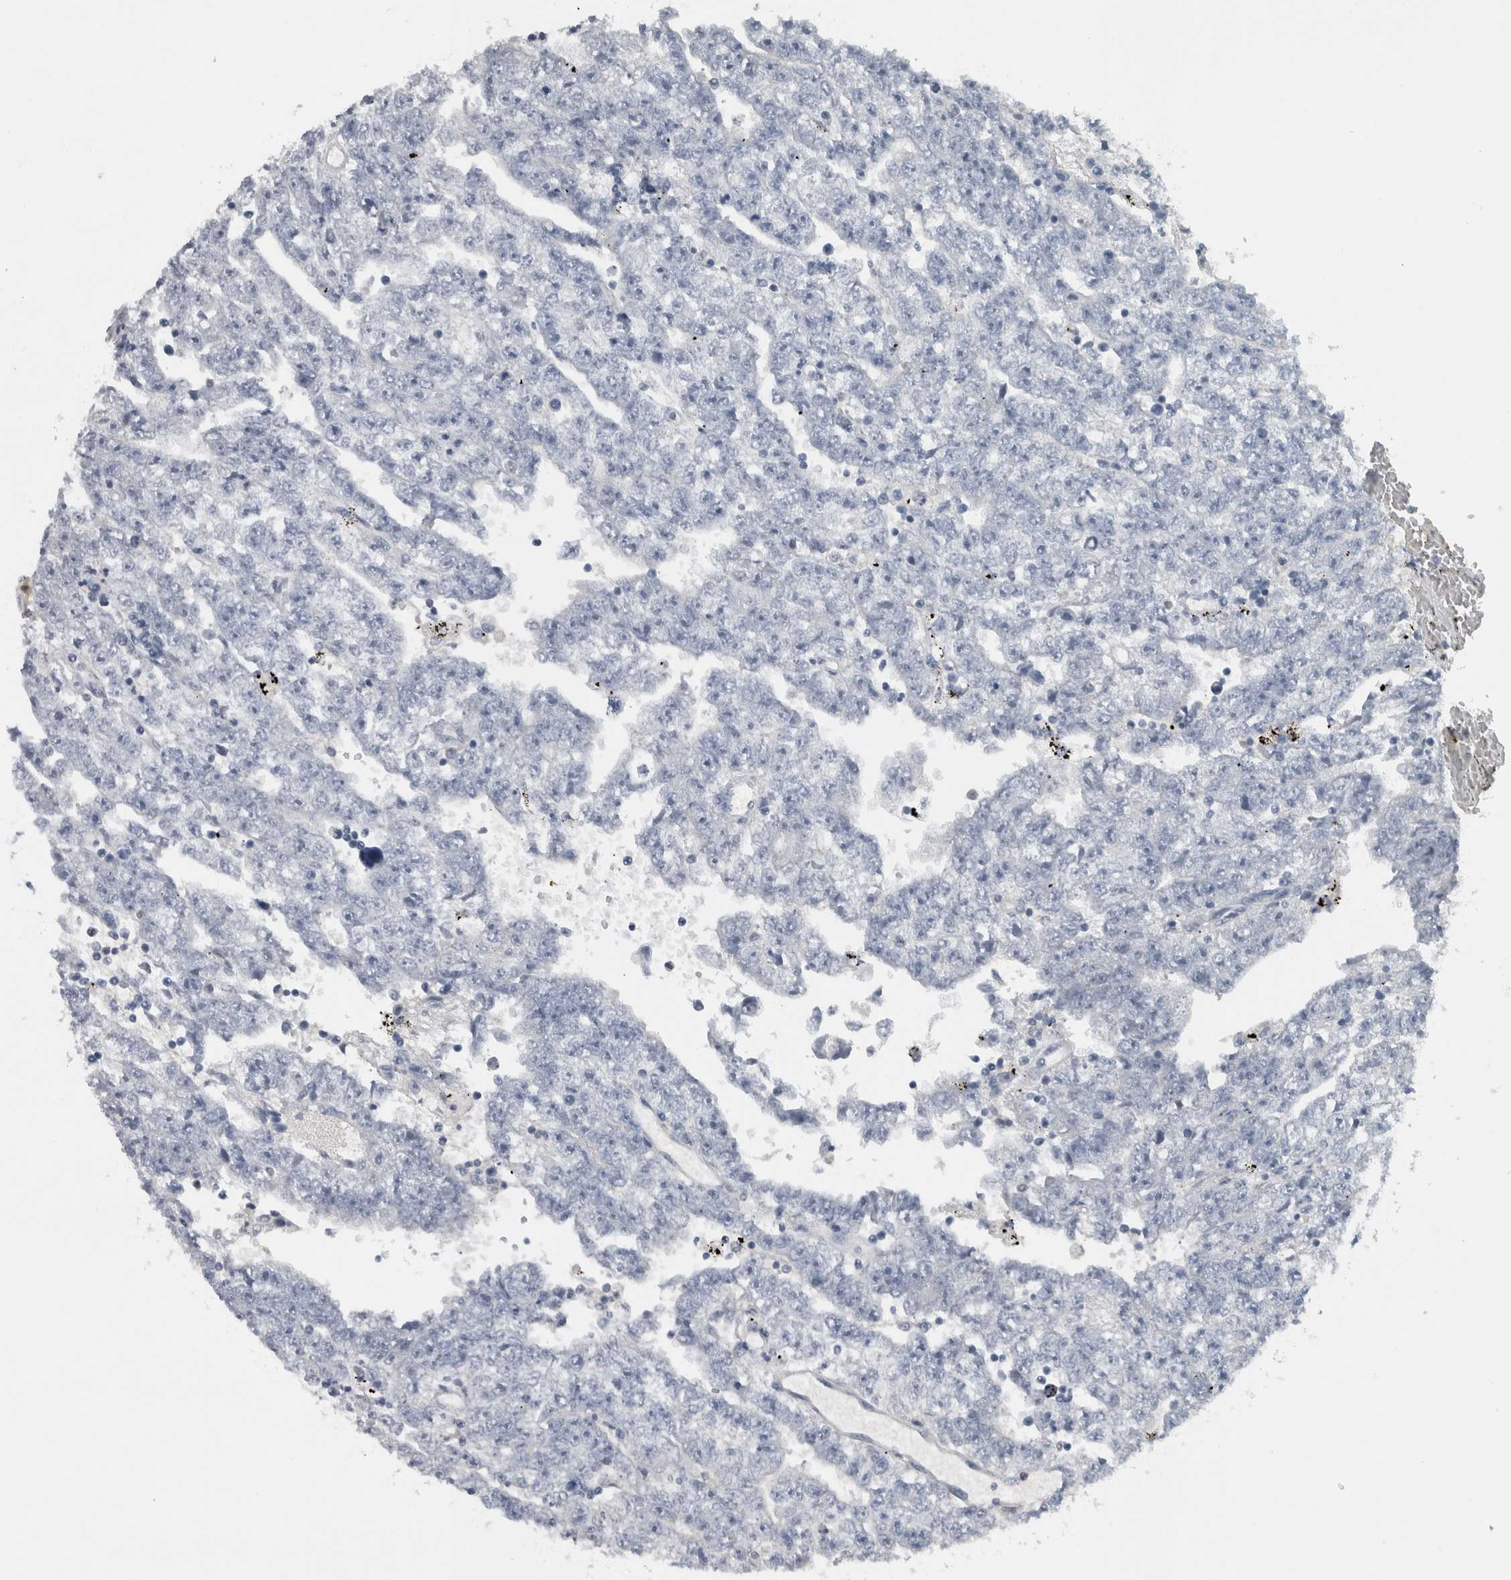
{"staining": {"intensity": "negative", "quantity": "none", "location": "none"}, "tissue": "testis cancer", "cell_type": "Tumor cells", "image_type": "cancer", "snomed": [{"axis": "morphology", "description": "Carcinoma, Embryonal, NOS"}, {"axis": "topography", "description": "Testis"}], "caption": "High magnification brightfield microscopy of testis cancer stained with DAB (3,3'-diaminobenzidine) (brown) and counterstained with hematoxylin (blue): tumor cells show no significant staining.", "gene": "NAPRT", "patient": {"sex": "male", "age": 25}}